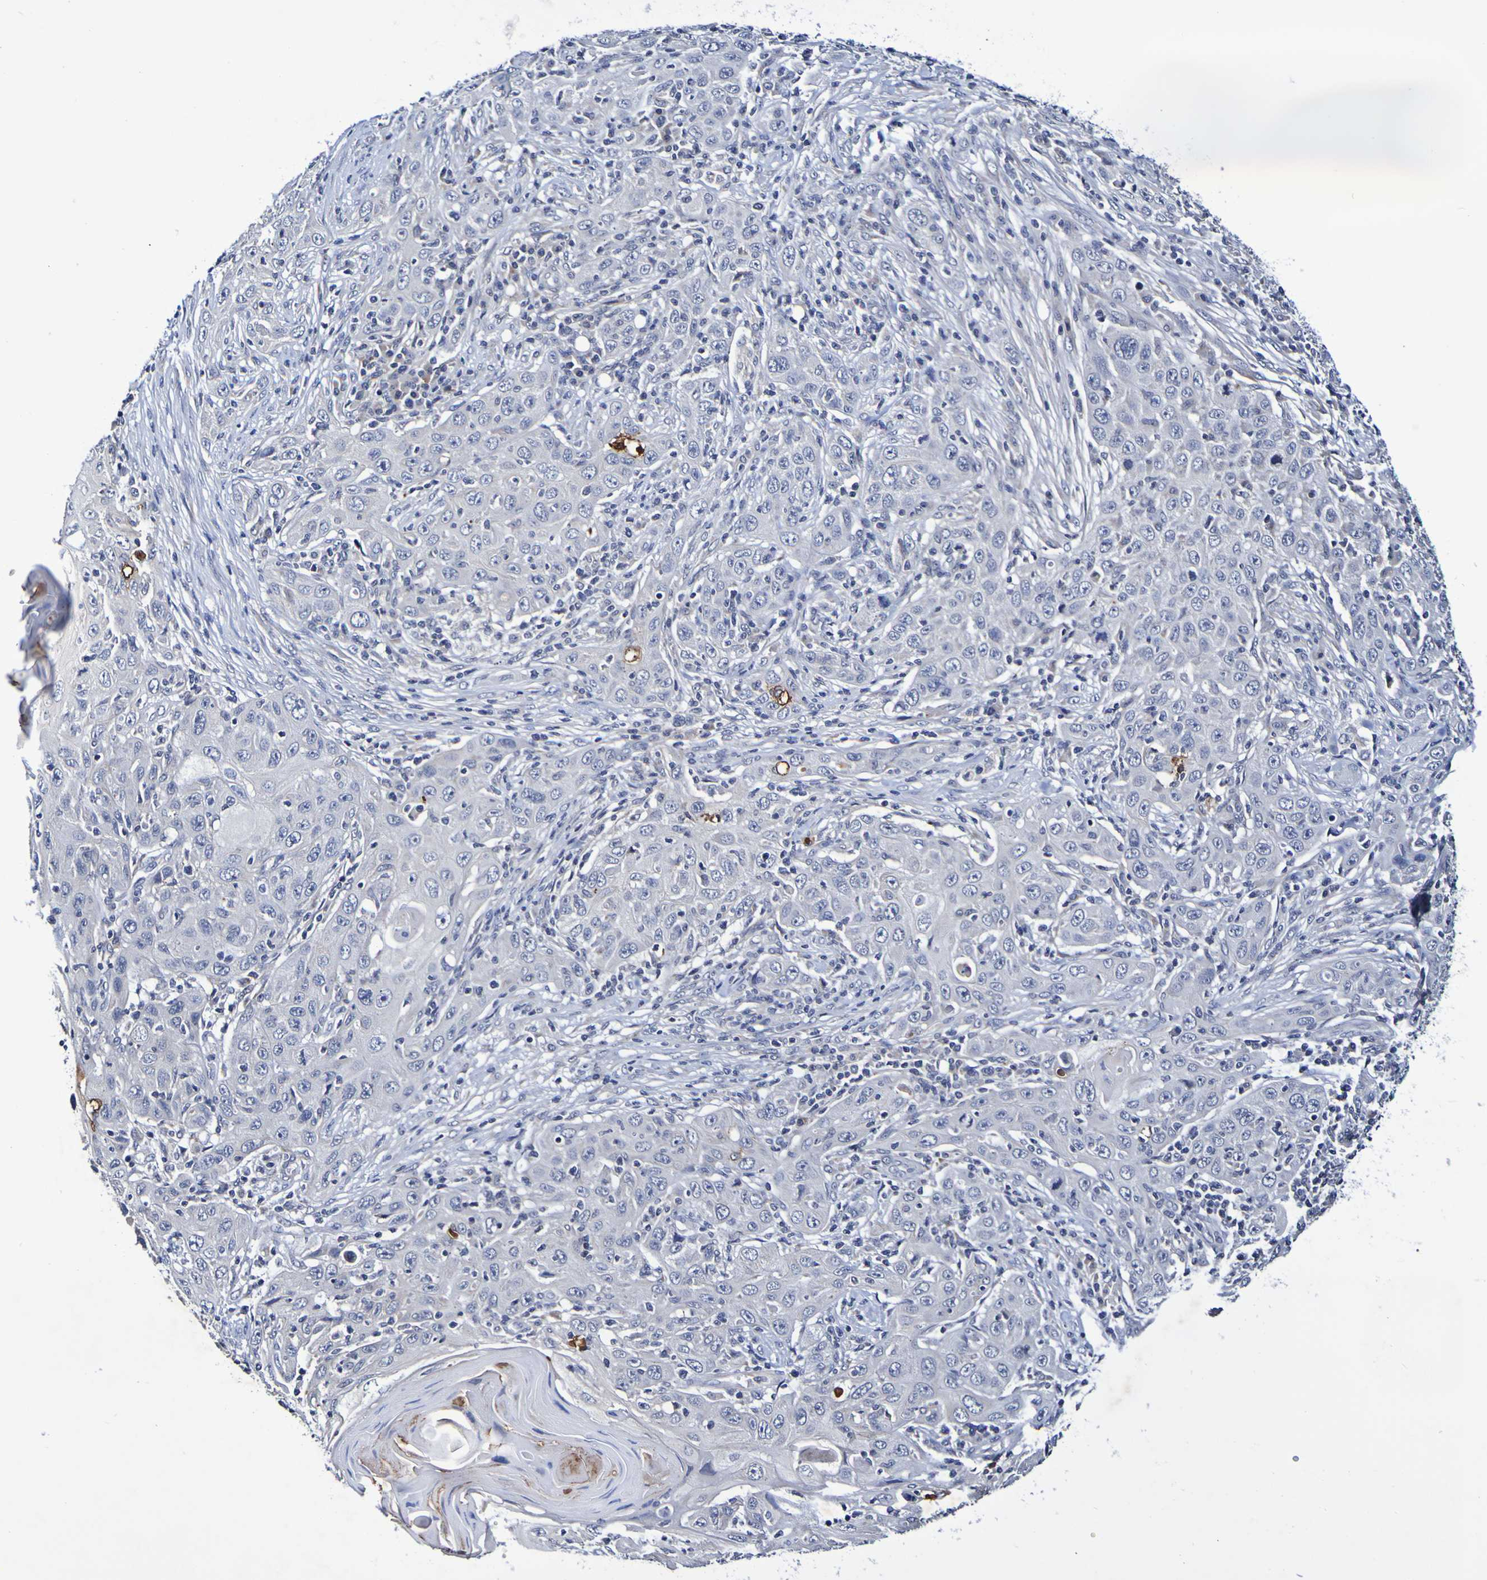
{"staining": {"intensity": "negative", "quantity": "none", "location": "none"}, "tissue": "skin cancer", "cell_type": "Tumor cells", "image_type": "cancer", "snomed": [{"axis": "morphology", "description": "Squamous cell carcinoma, NOS"}, {"axis": "topography", "description": "Skin"}], "caption": "Squamous cell carcinoma (skin) was stained to show a protein in brown. There is no significant expression in tumor cells.", "gene": "PTP4A2", "patient": {"sex": "female", "age": 88}}